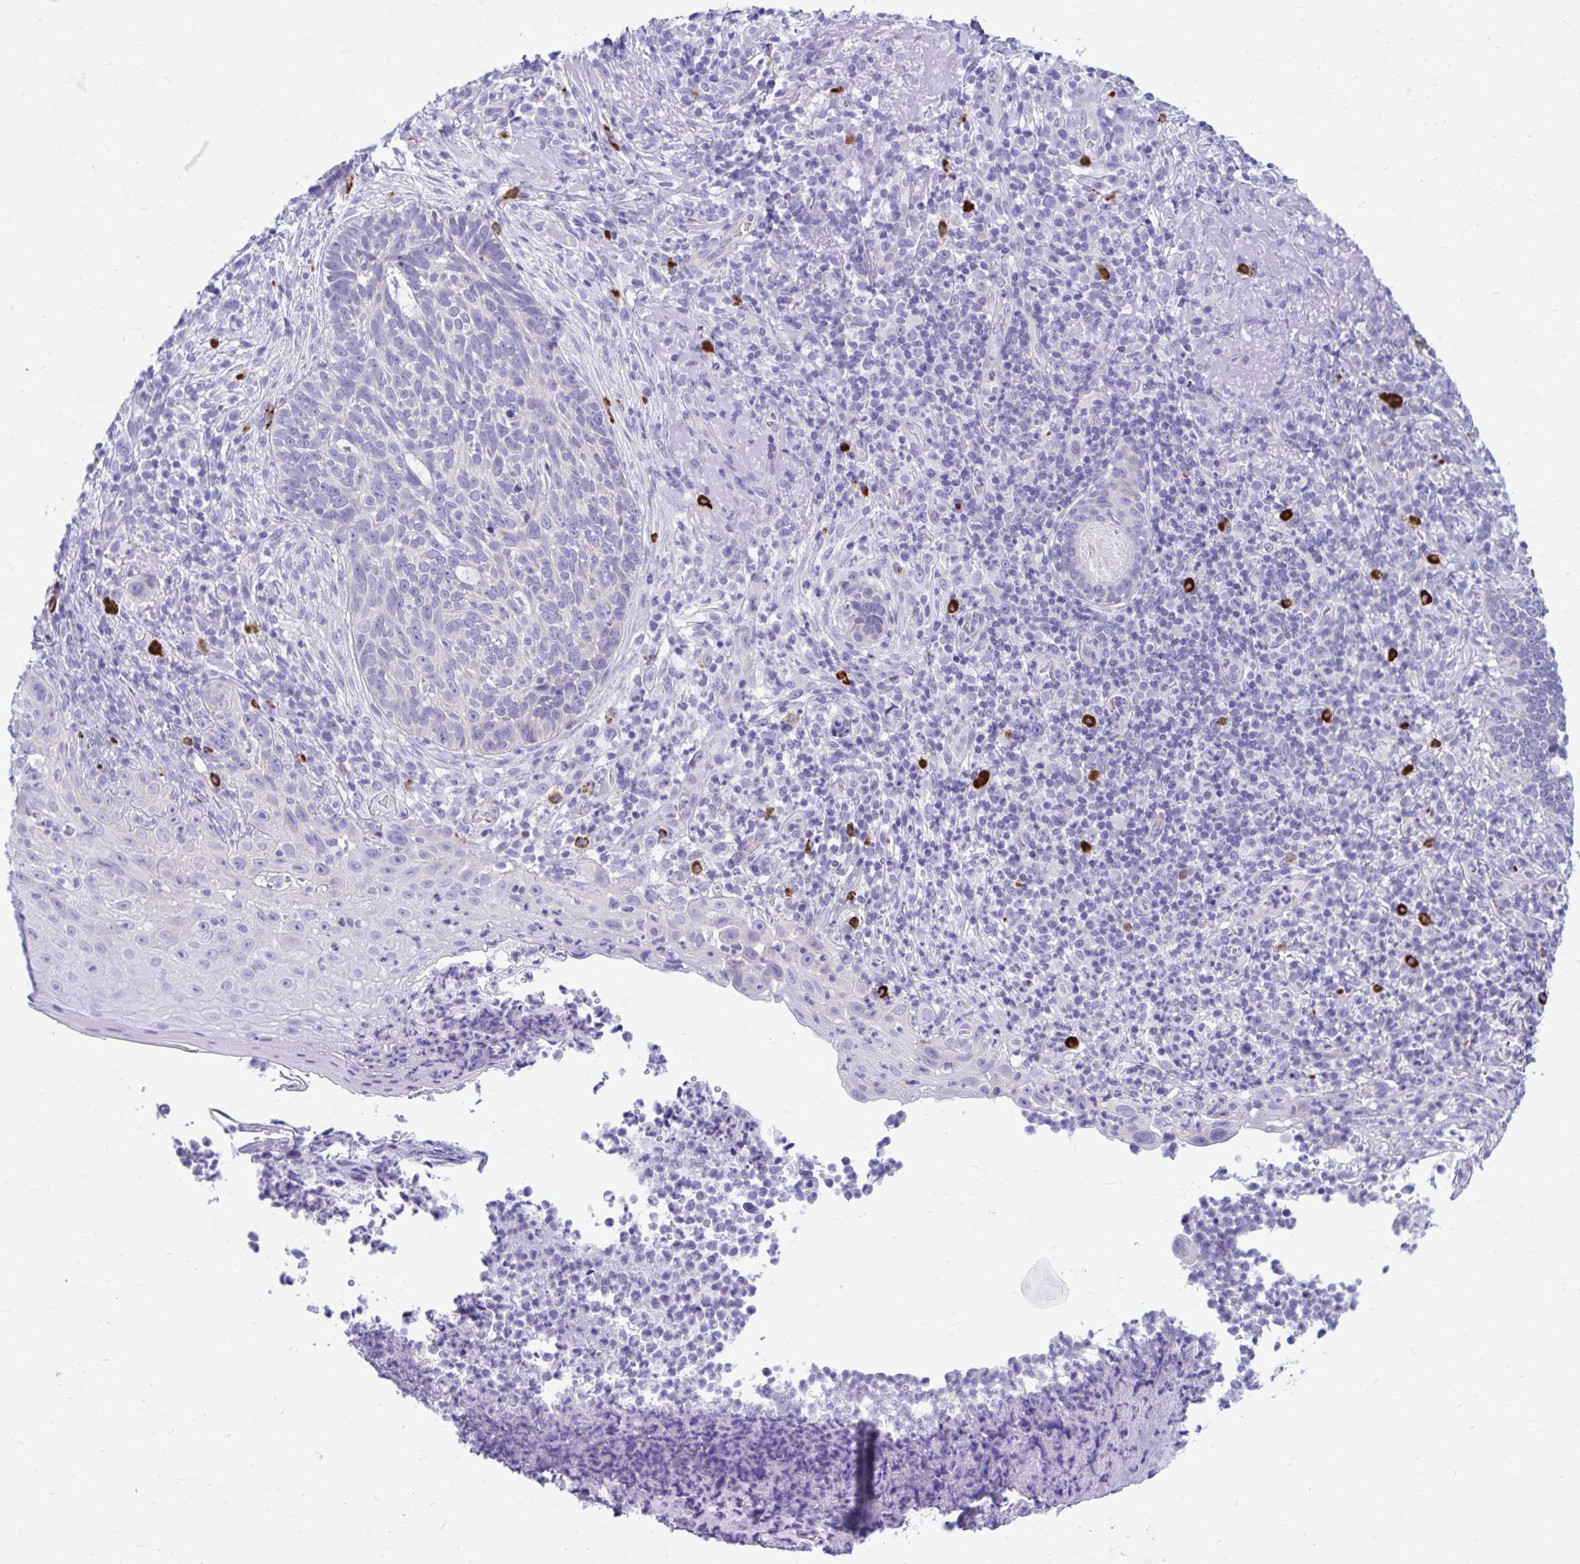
{"staining": {"intensity": "negative", "quantity": "none", "location": "none"}, "tissue": "skin cancer", "cell_type": "Tumor cells", "image_type": "cancer", "snomed": [{"axis": "morphology", "description": "Basal cell carcinoma"}, {"axis": "topography", "description": "Skin"}, {"axis": "topography", "description": "Skin of face"}], "caption": "Micrograph shows no protein staining in tumor cells of skin cancer tissue.", "gene": "SHISA8", "patient": {"sex": "female", "age": 95}}